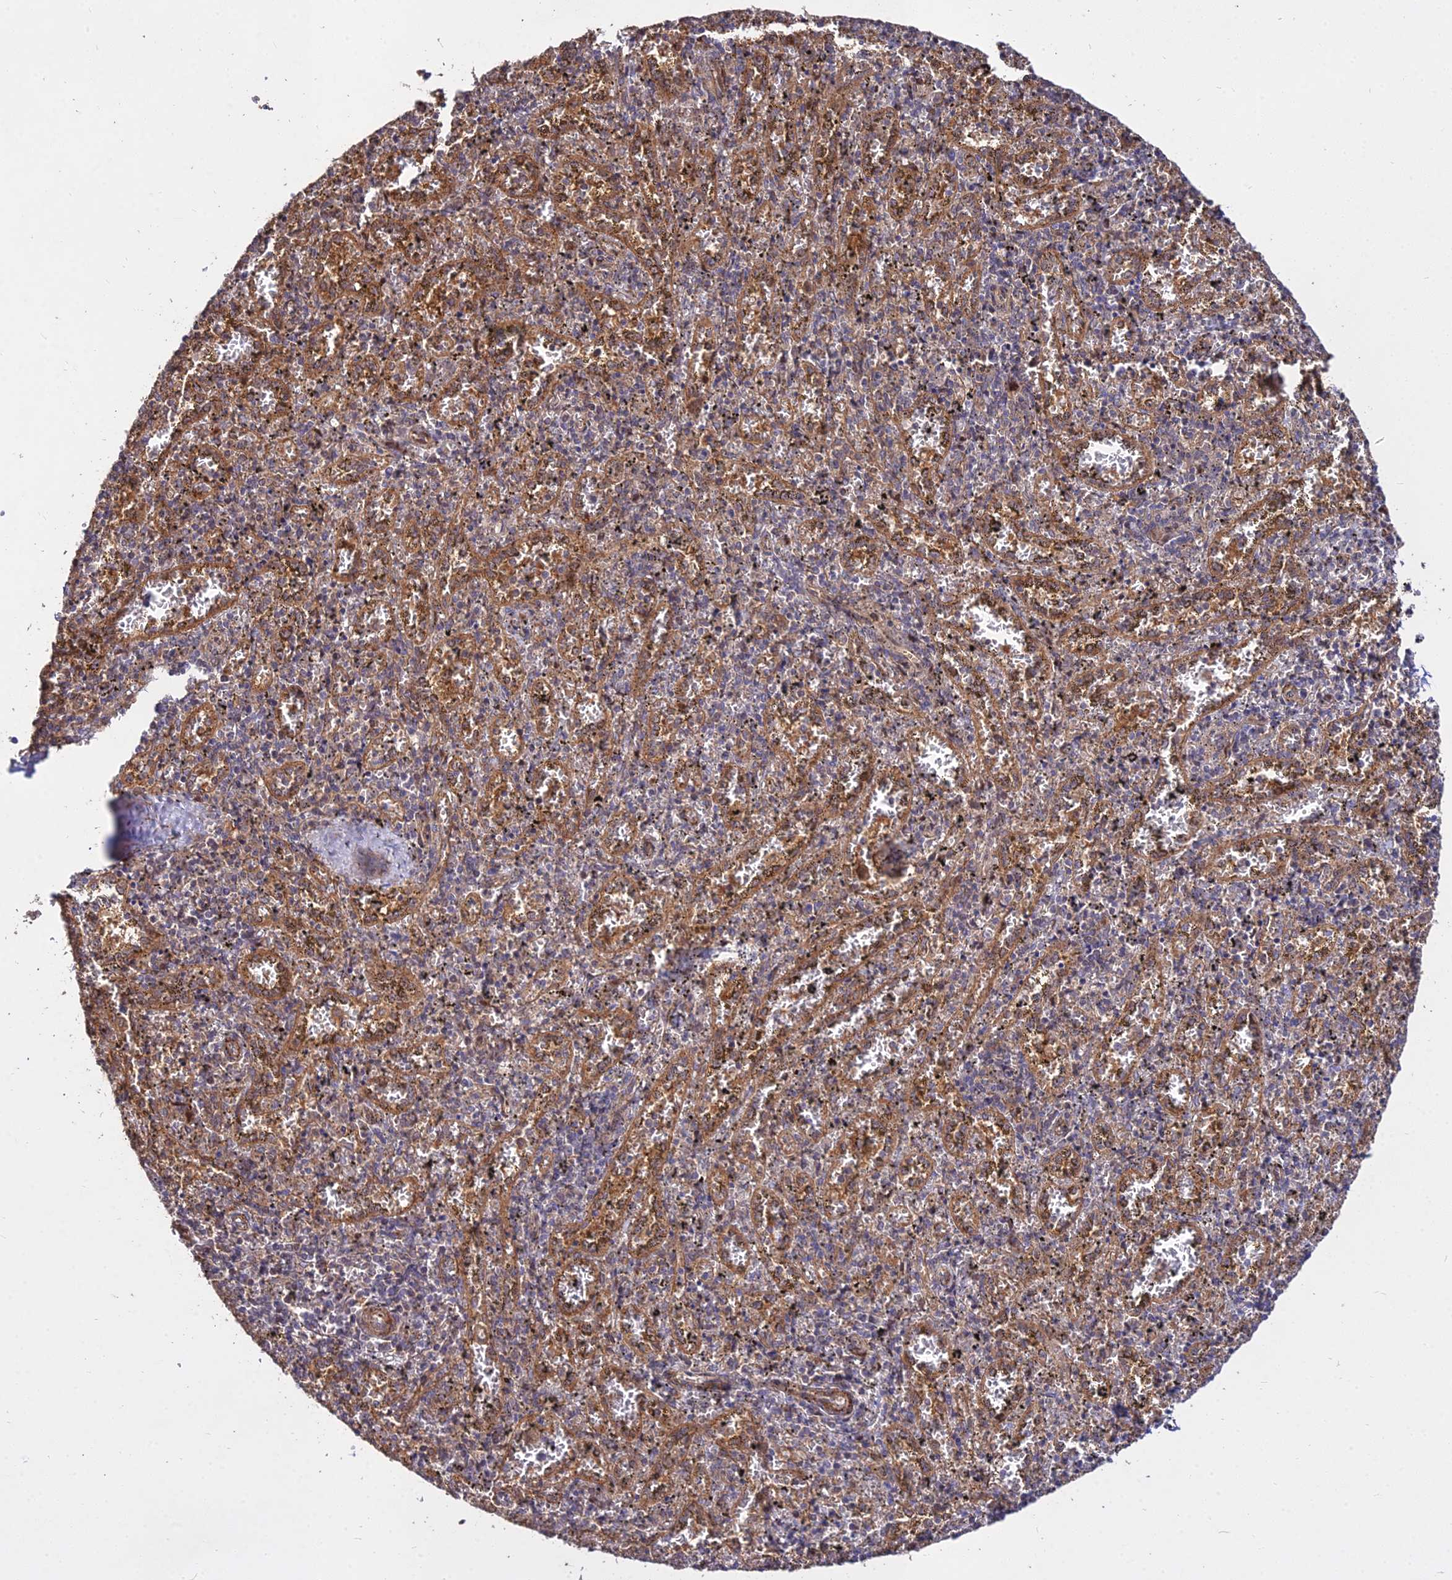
{"staining": {"intensity": "moderate", "quantity": "<25%", "location": "cytoplasmic/membranous"}, "tissue": "spleen", "cell_type": "Cells in red pulp", "image_type": "normal", "snomed": [{"axis": "morphology", "description": "Normal tissue, NOS"}, {"axis": "topography", "description": "Spleen"}], "caption": "This image reveals immunohistochemistry staining of normal spleen, with low moderate cytoplasmic/membranous expression in about <25% of cells in red pulp.", "gene": "GRTP1", "patient": {"sex": "male", "age": 11}}